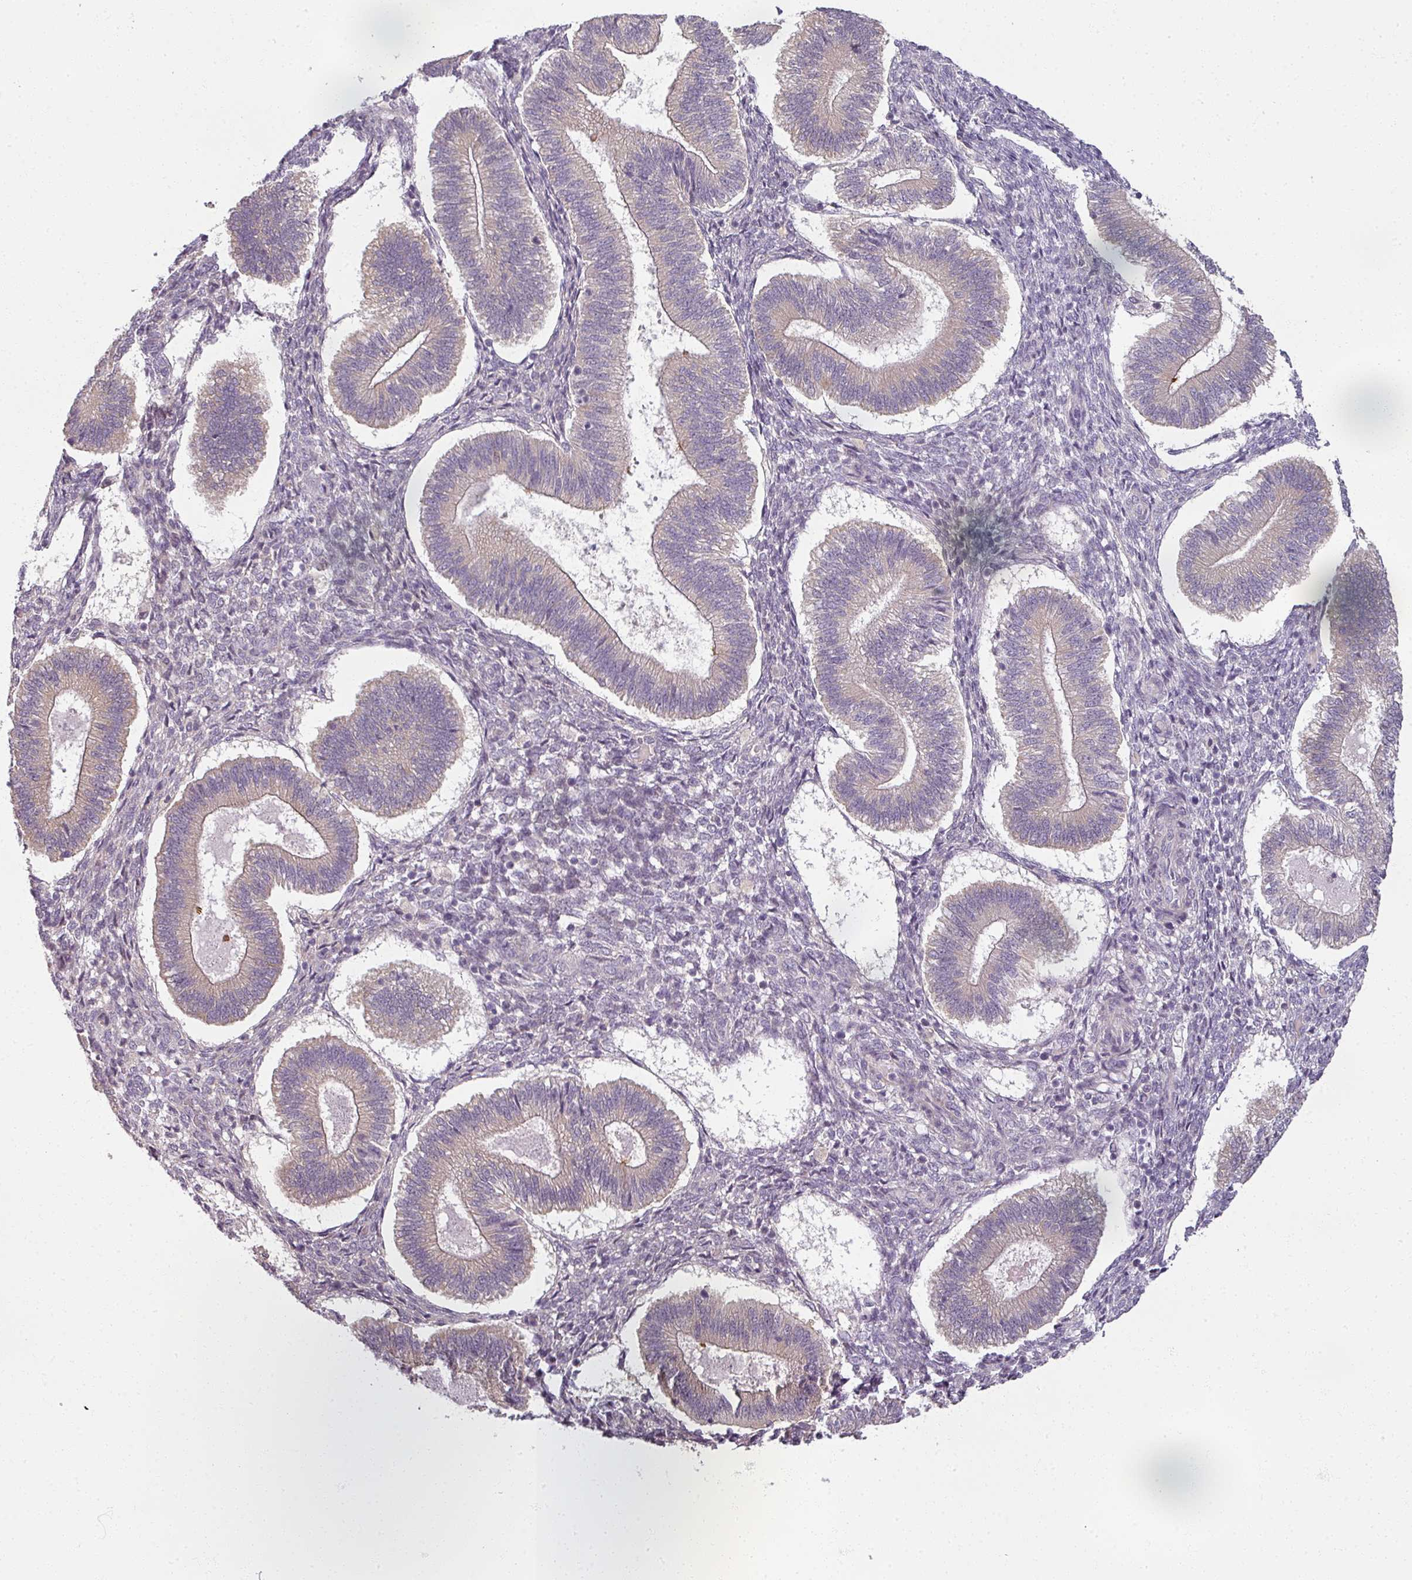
{"staining": {"intensity": "weak", "quantity": "<25%", "location": "cytoplasmic/membranous"}, "tissue": "endometrium", "cell_type": "Cells in endometrial stroma", "image_type": "normal", "snomed": [{"axis": "morphology", "description": "Normal tissue, NOS"}, {"axis": "topography", "description": "Endometrium"}], "caption": "This photomicrograph is of benign endometrium stained with immunohistochemistry (IHC) to label a protein in brown with the nuclei are counter-stained blue. There is no positivity in cells in endometrial stroma.", "gene": "MYMK", "patient": {"sex": "female", "age": 25}}